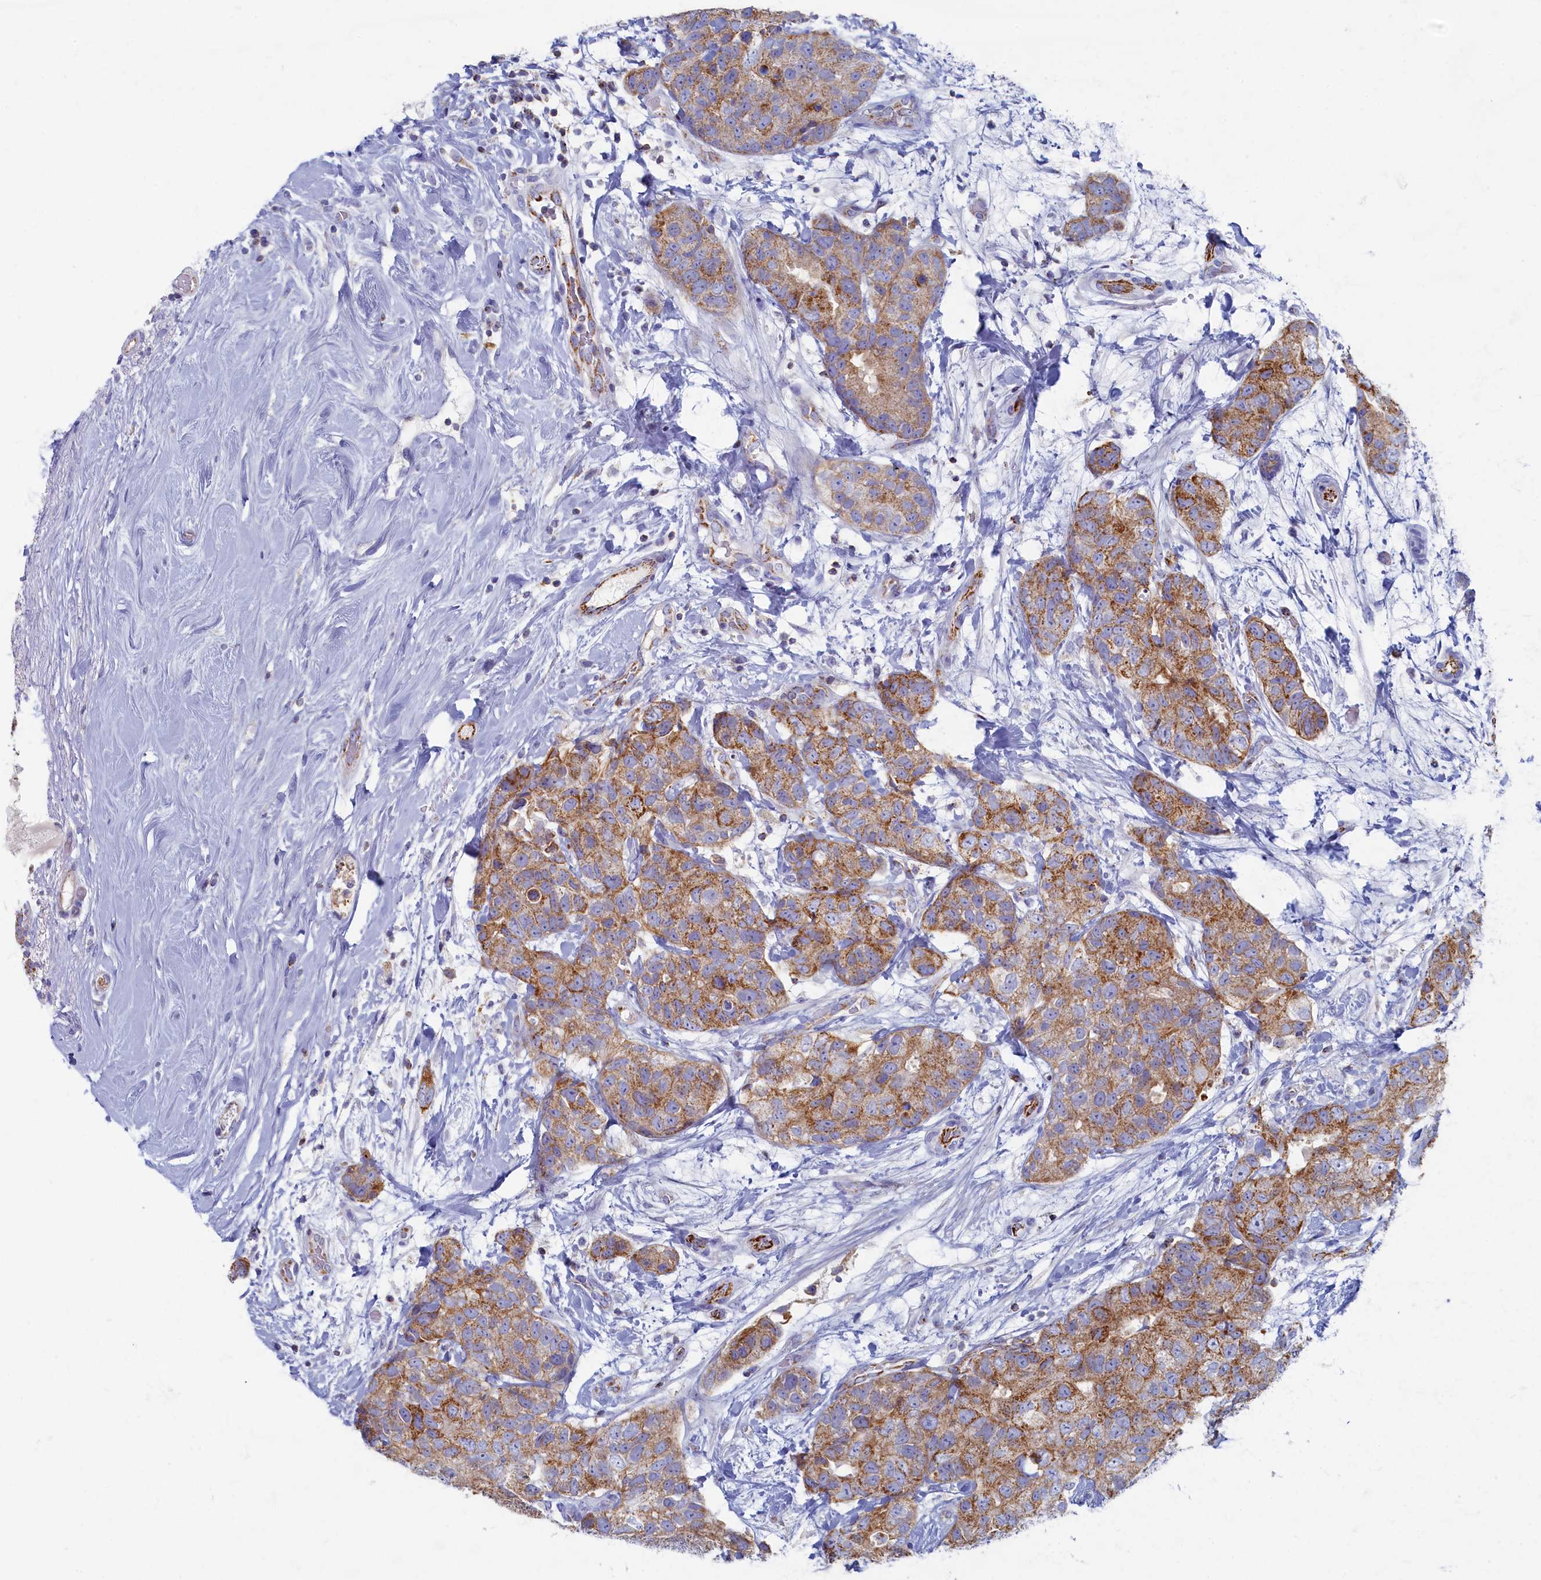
{"staining": {"intensity": "moderate", "quantity": ">75%", "location": "cytoplasmic/membranous"}, "tissue": "breast cancer", "cell_type": "Tumor cells", "image_type": "cancer", "snomed": [{"axis": "morphology", "description": "Duct carcinoma"}, {"axis": "topography", "description": "Breast"}], "caption": "Human breast cancer (invasive ductal carcinoma) stained with a brown dye exhibits moderate cytoplasmic/membranous positive positivity in about >75% of tumor cells.", "gene": "OCIAD2", "patient": {"sex": "female", "age": 62}}